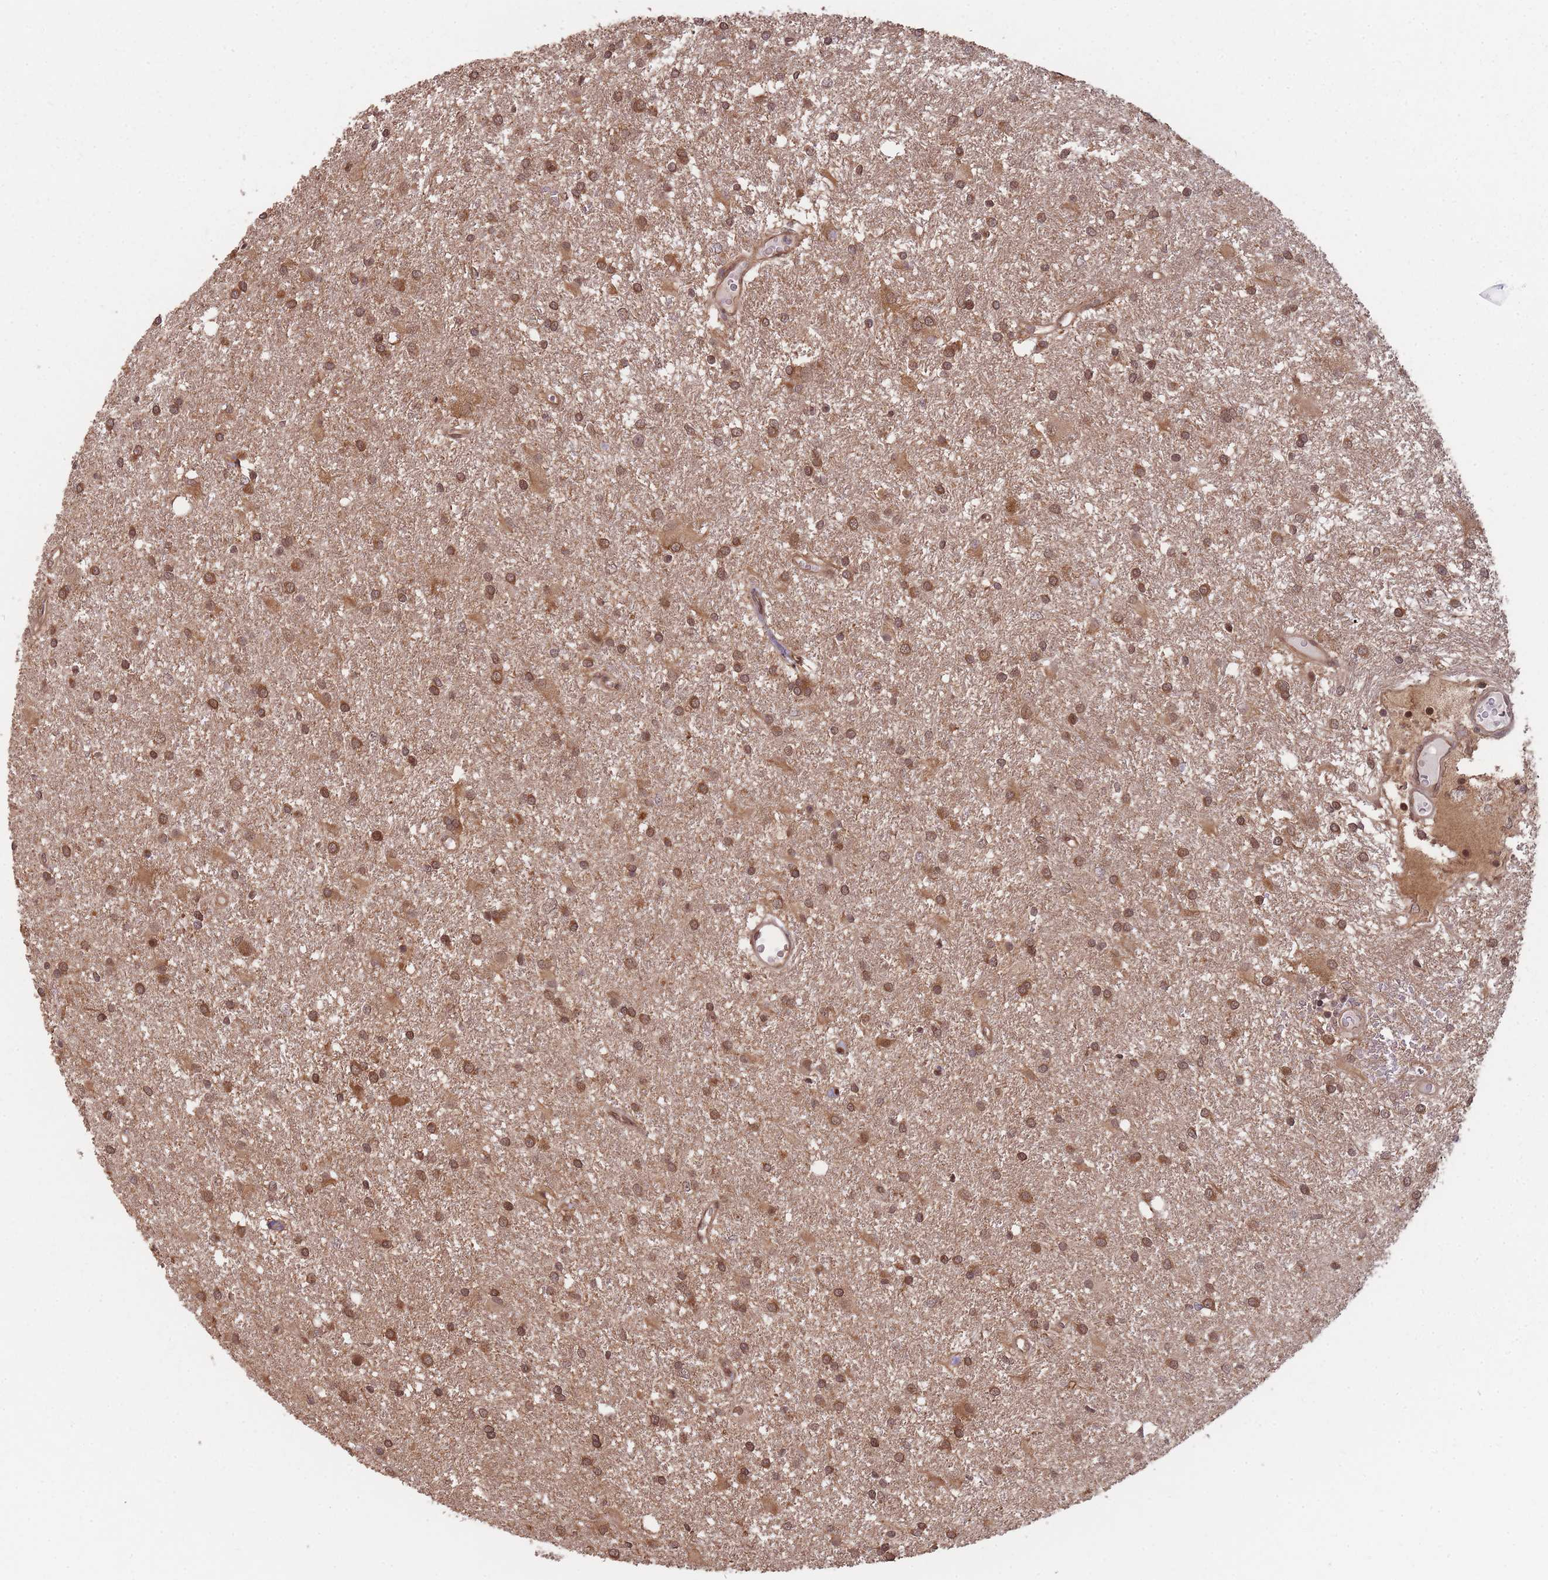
{"staining": {"intensity": "moderate", "quantity": ">75%", "location": "cytoplasmic/membranous,nuclear"}, "tissue": "glioma", "cell_type": "Tumor cells", "image_type": "cancer", "snomed": [{"axis": "morphology", "description": "Glioma, malignant, High grade"}, {"axis": "topography", "description": "Brain"}], "caption": "A high-resolution histopathology image shows immunohistochemistry (IHC) staining of malignant glioma (high-grade), which displays moderate cytoplasmic/membranous and nuclear positivity in about >75% of tumor cells.", "gene": "PPP6R3", "patient": {"sex": "female", "age": 50}}